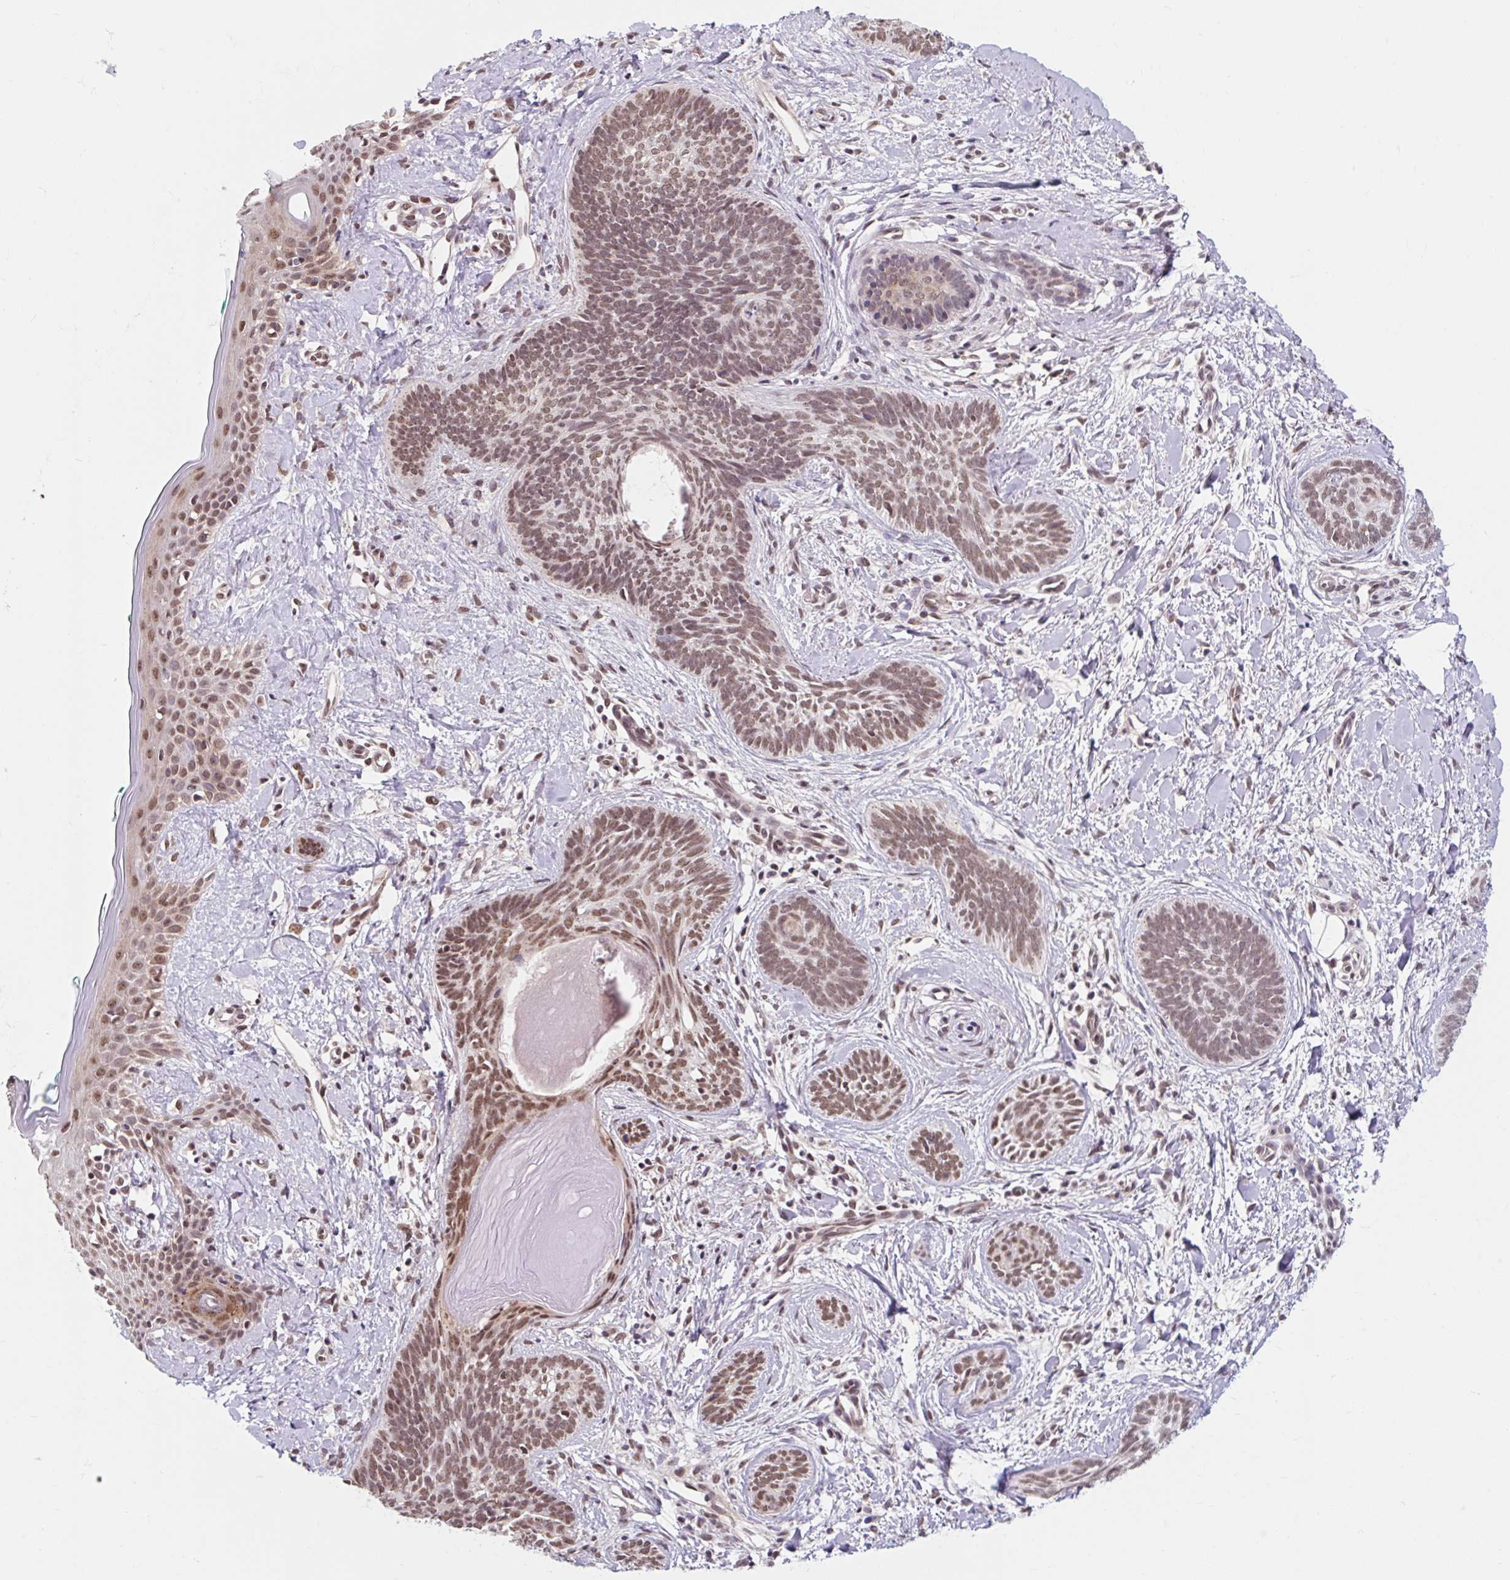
{"staining": {"intensity": "moderate", "quantity": ">75%", "location": "nuclear"}, "tissue": "skin cancer", "cell_type": "Tumor cells", "image_type": "cancer", "snomed": [{"axis": "morphology", "description": "Basal cell carcinoma"}, {"axis": "topography", "description": "Skin"}], "caption": "Immunohistochemistry photomicrograph of neoplastic tissue: skin cancer (basal cell carcinoma) stained using immunohistochemistry shows medium levels of moderate protein expression localized specifically in the nuclear of tumor cells, appearing as a nuclear brown color.", "gene": "BICRA", "patient": {"sex": "female", "age": 81}}